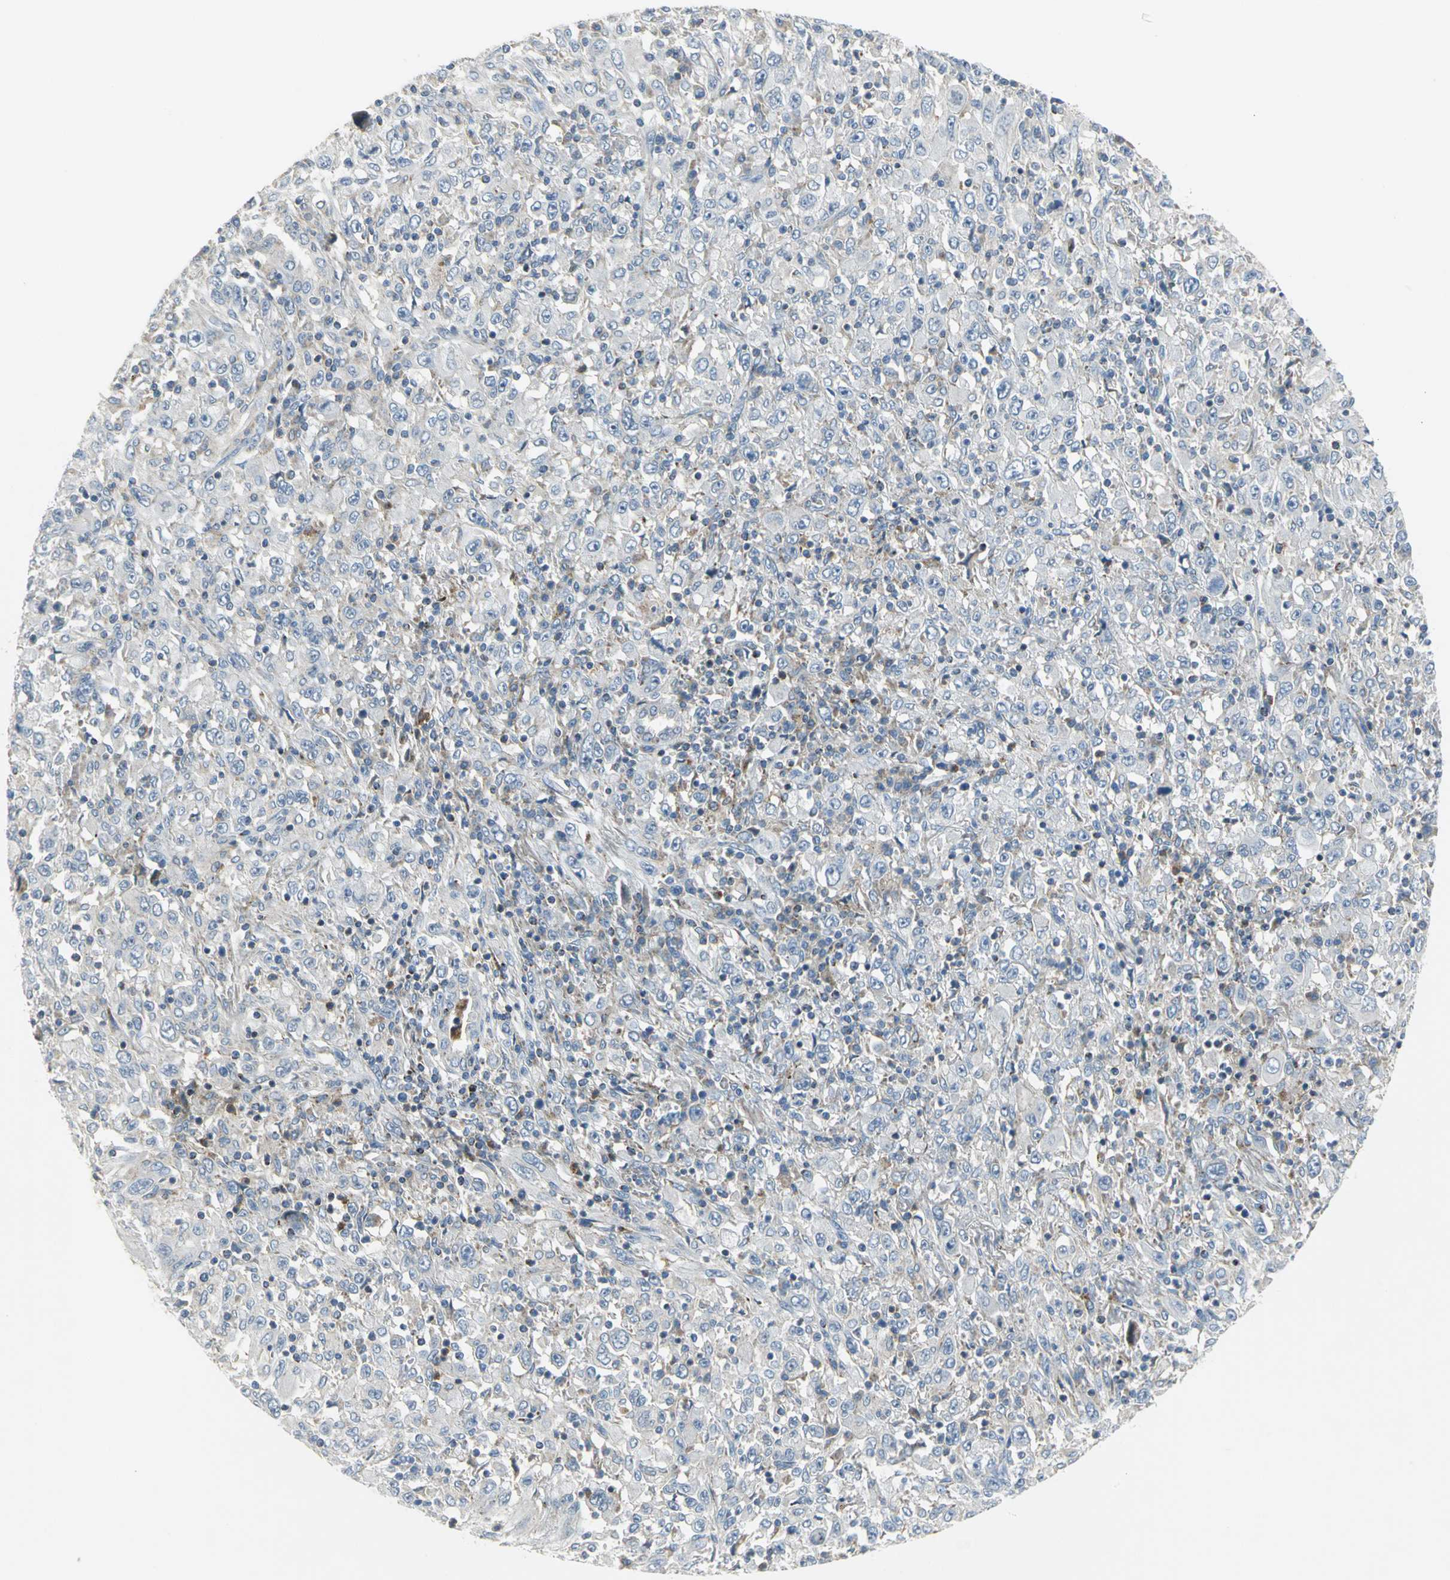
{"staining": {"intensity": "weak", "quantity": "25%-75%", "location": "cytoplasmic/membranous"}, "tissue": "melanoma", "cell_type": "Tumor cells", "image_type": "cancer", "snomed": [{"axis": "morphology", "description": "Malignant melanoma, Metastatic site"}, {"axis": "topography", "description": "Skin"}], "caption": "Protein analysis of melanoma tissue shows weak cytoplasmic/membranous staining in approximately 25%-75% of tumor cells.", "gene": "SPPL2B", "patient": {"sex": "female", "age": 56}}